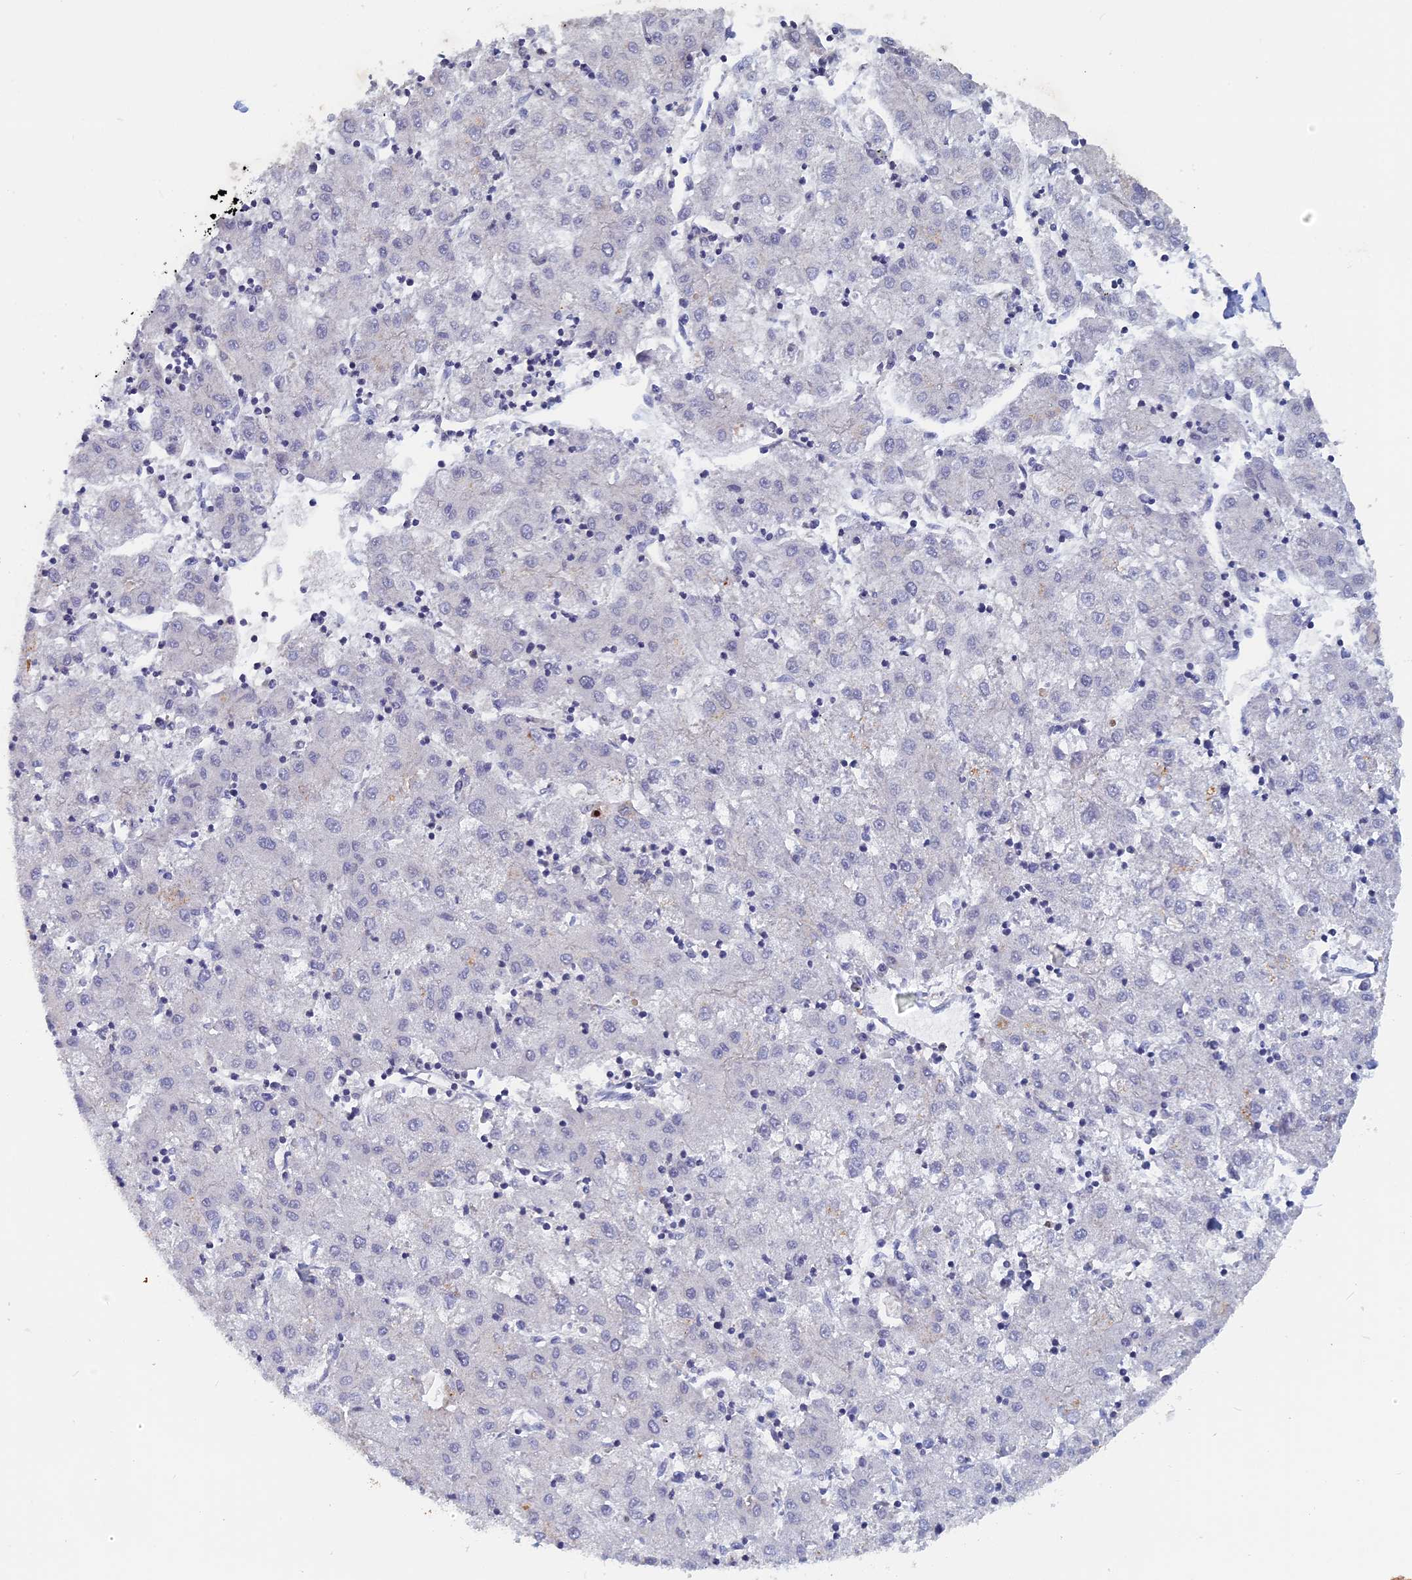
{"staining": {"intensity": "negative", "quantity": "none", "location": "none"}, "tissue": "liver cancer", "cell_type": "Tumor cells", "image_type": "cancer", "snomed": [{"axis": "morphology", "description": "Carcinoma, Hepatocellular, NOS"}, {"axis": "topography", "description": "Liver"}], "caption": "Immunohistochemistry (IHC) of liver hepatocellular carcinoma demonstrates no staining in tumor cells.", "gene": "ACP7", "patient": {"sex": "male", "age": 72}}